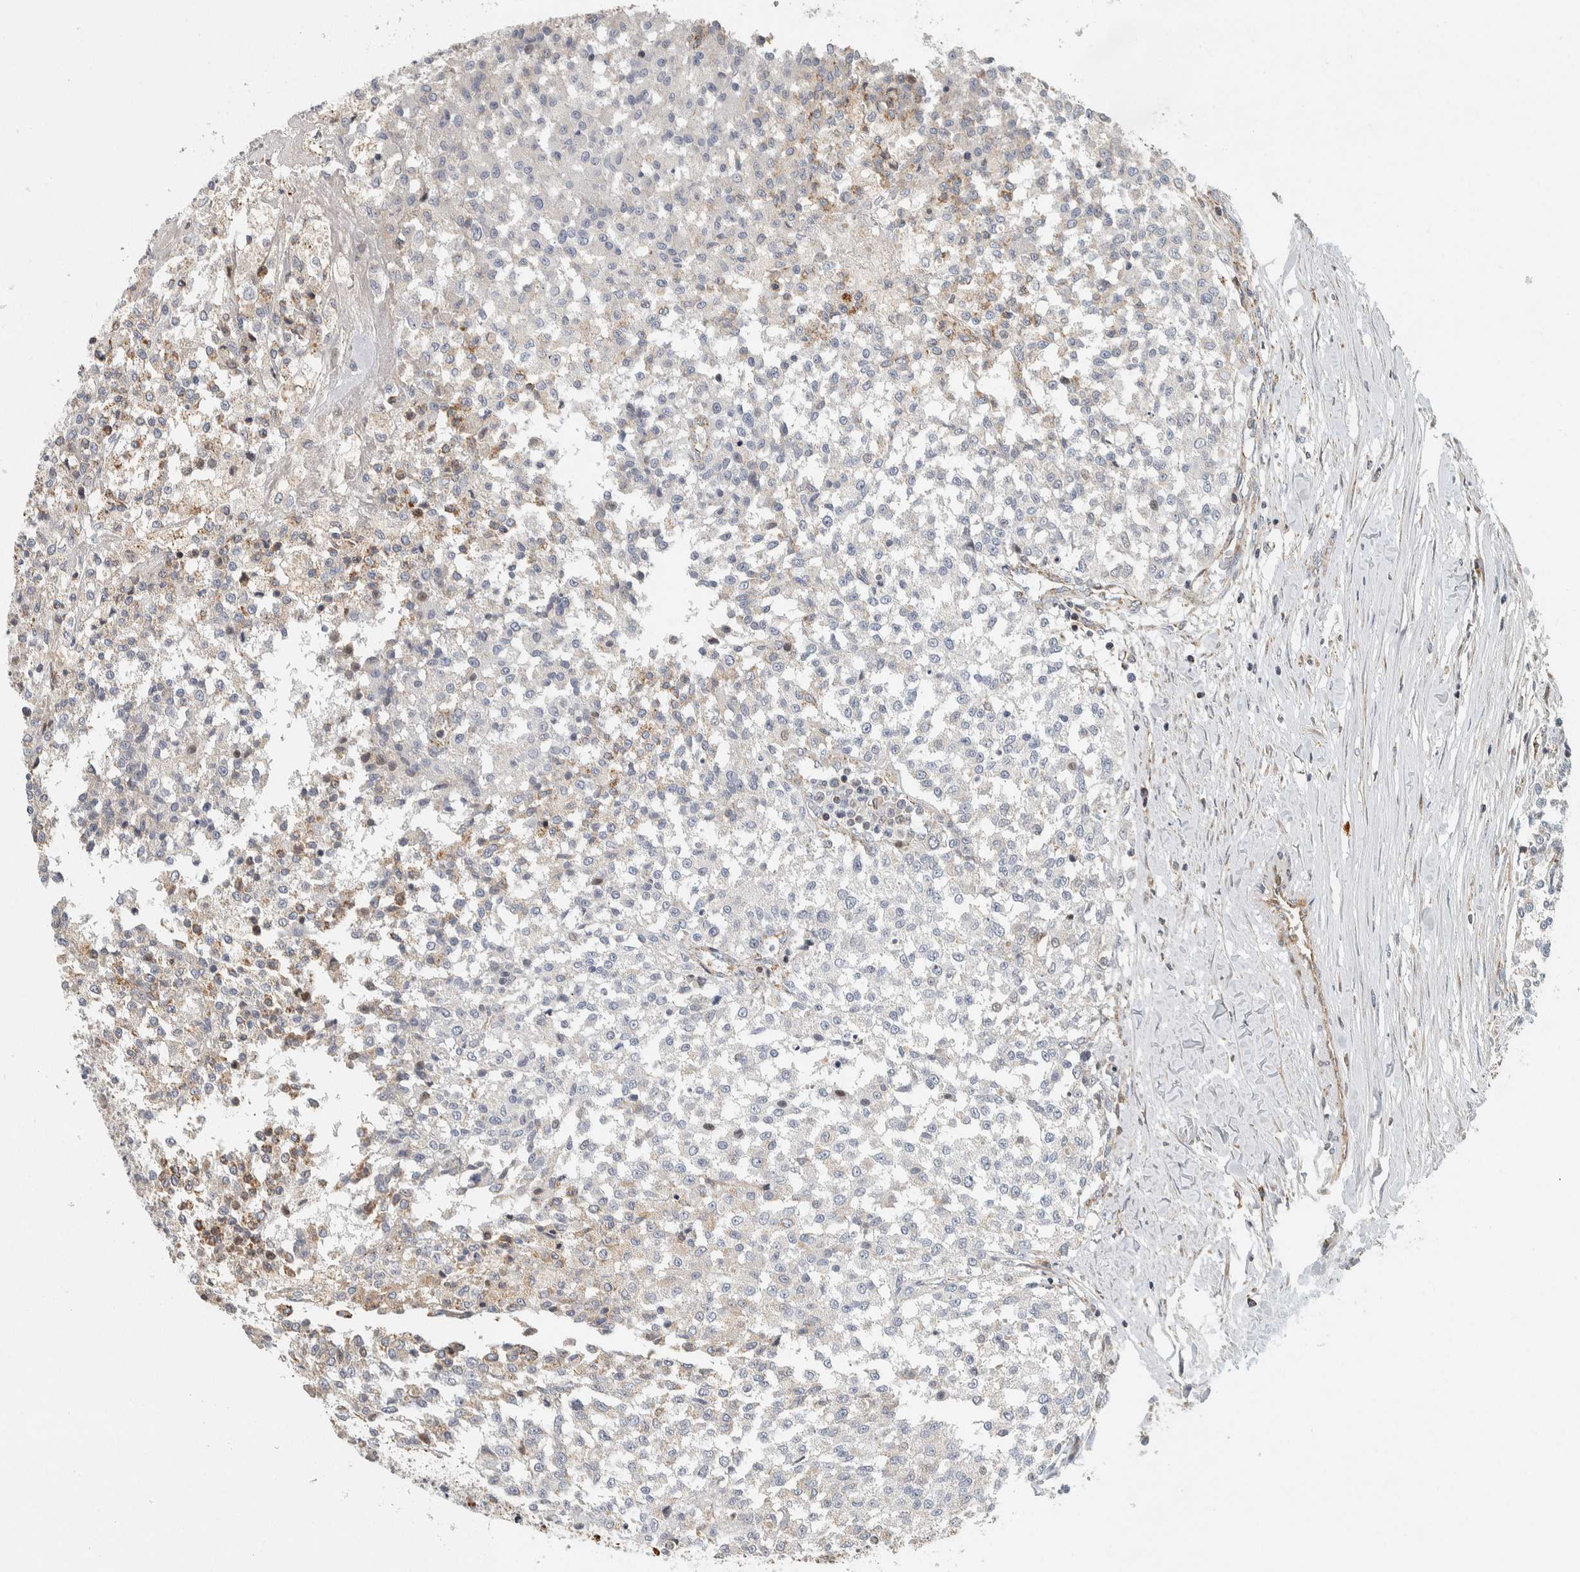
{"staining": {"intensity": "weak", "quantity": "<25%", "location": "cytoplasmic/membranous"}, "tissue": "testis cancer", "cell_type": "Tumor cells", "image_type": "cancer", "snomed": [{"axis": "morphology", "description": "Seminoma, NOS"}, {"axis": "topography", "description": "Testis"}], "caption": "An IHC histopathology image of testis seminoma is shown. There is no staining in tumor cells of testis seminoma.", "gene": "AFP", "patient": {"sex": "male", "age": 59}}